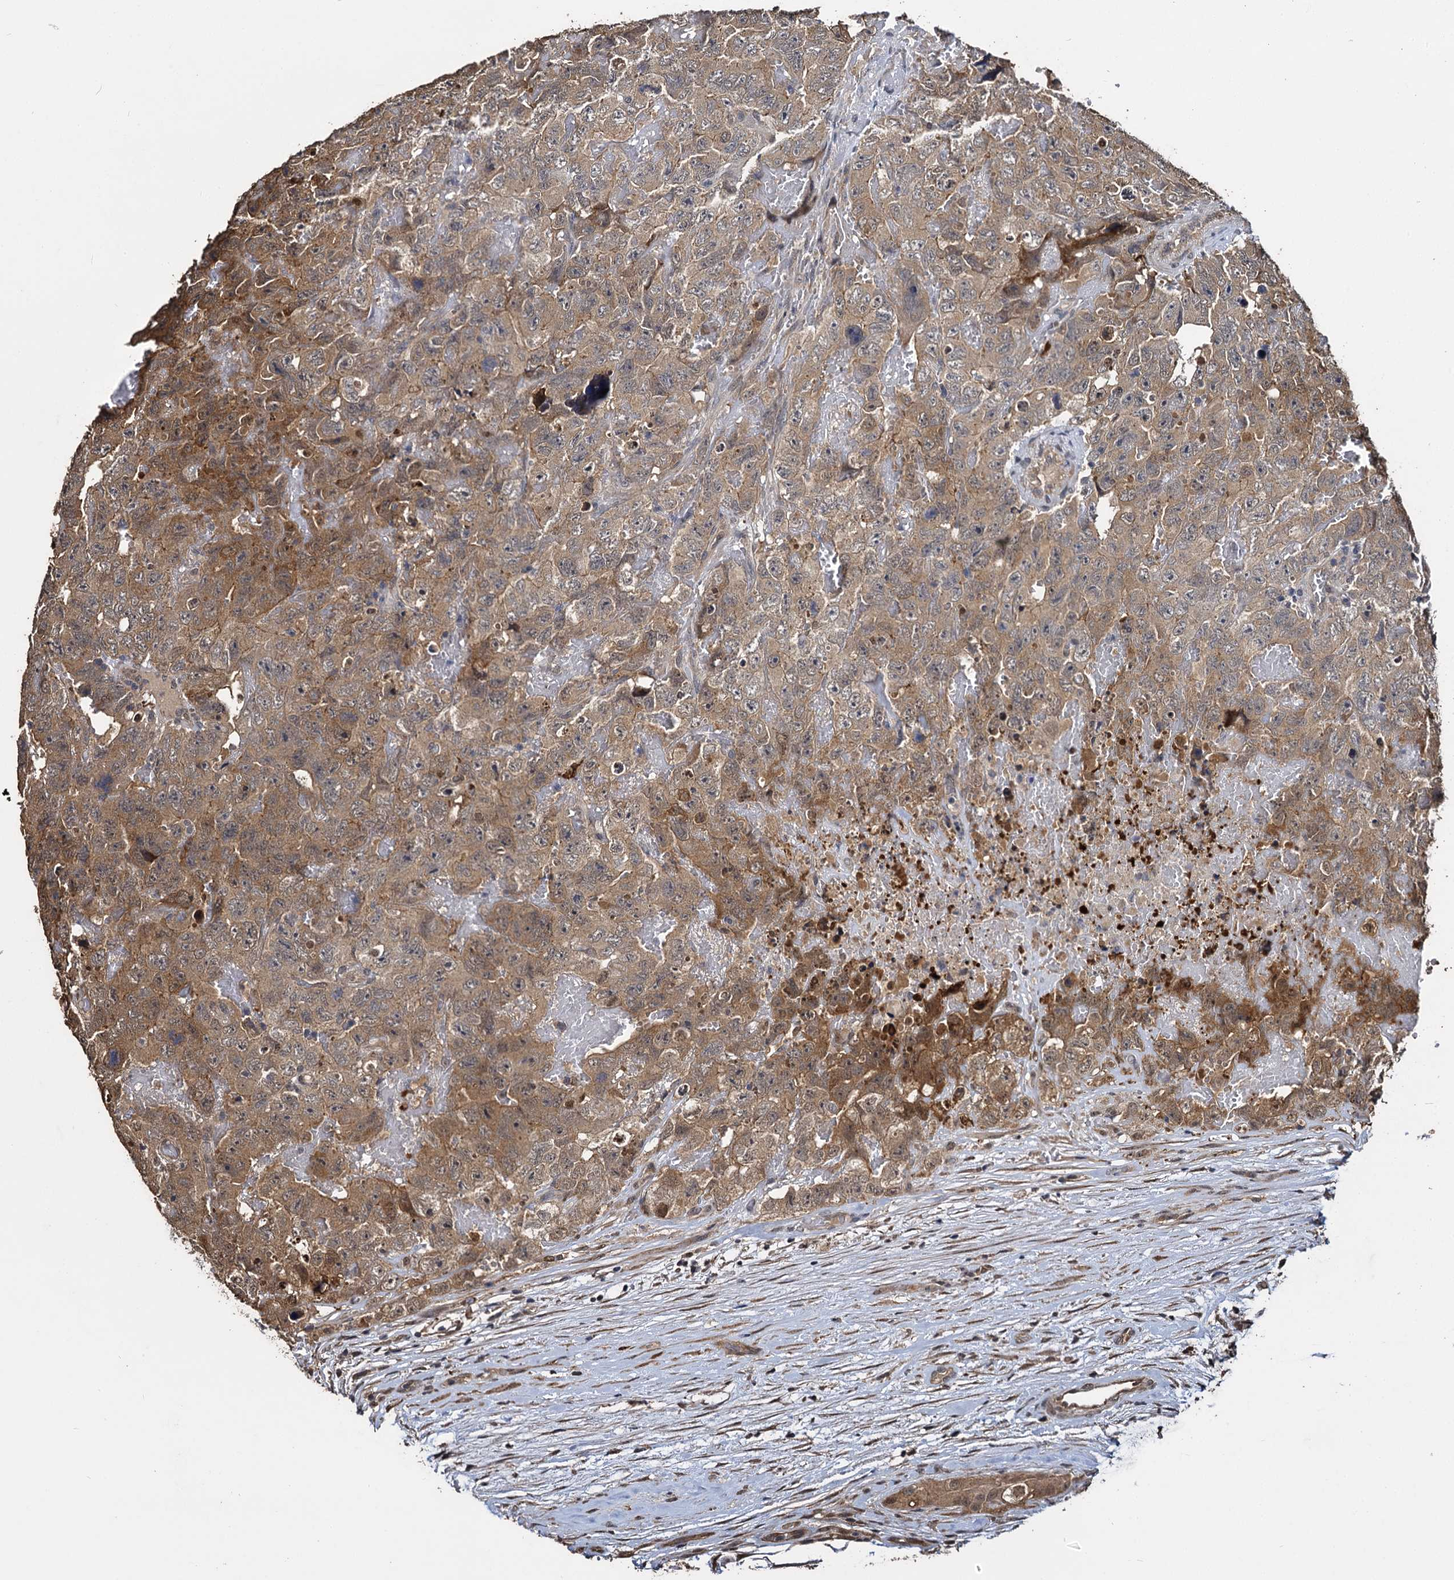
{"staining": {"intensity": "moderate", "quantity": "<25%", "location": "cytoplasmic/membranous"}, "tissue": "testis cancer", "cell_type": "Tumor cells", "image_type": "cancer", "snomed": [{"axis": "morphology", "description": "Carcinoma, Embryonal, NOS"}, {"axis": "topography", "description": "Testis"}], "caption": "Human embryonal carcinoma (testis) stained with a protein marker shows moderate staining in tumor cells.", "gene": "SLC46A3", "patient": {"sex": "male", "age": 45}}